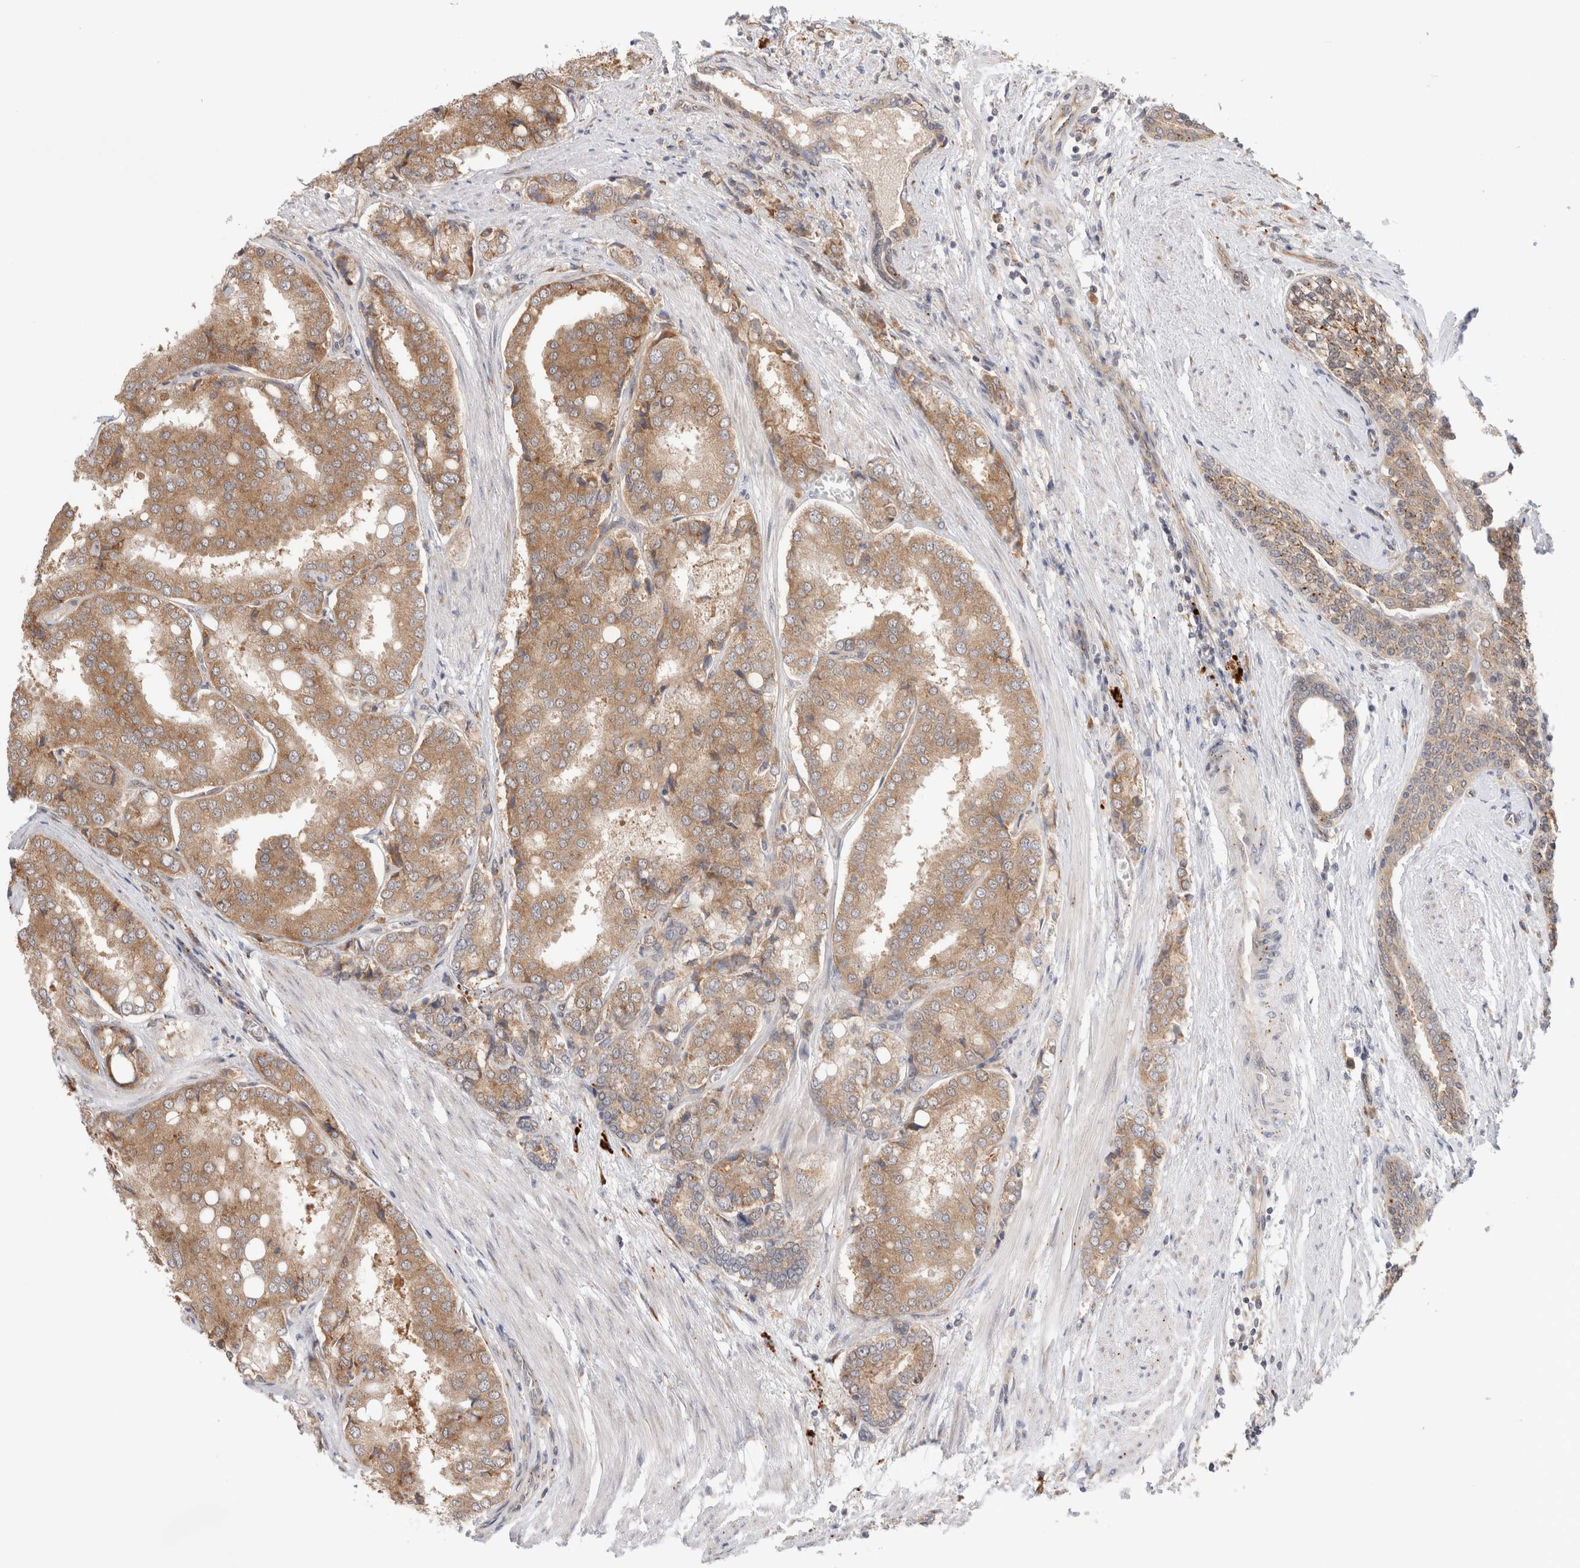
{"staining": {"intensity": "weak", "quantity": ">75%", "location": "cytoplasmic/membranous"}, "tissue": "prostate cancer", "cell_type": "Tumor cells", "image_type": "cancer", "snomed": [{"axis": "morphology", "description": "Adenocarcinoma, High grade"}, {"axis": "topography", "description": "Prostate"}], "caption": "A low amount of weak cytoplasmic/membranous expression is seen in about >75% of tumor cells in prostate adenocarcinoma (high-grade) tissue. The staining is performed using DAB (3,3'-diaminobenzidine) brown chromogen to label protein expression. The nuclei are counter-stained blue using hematoxylin.", "gene": "ACTL9", "patient": {"sex": "male", "age": 50}}